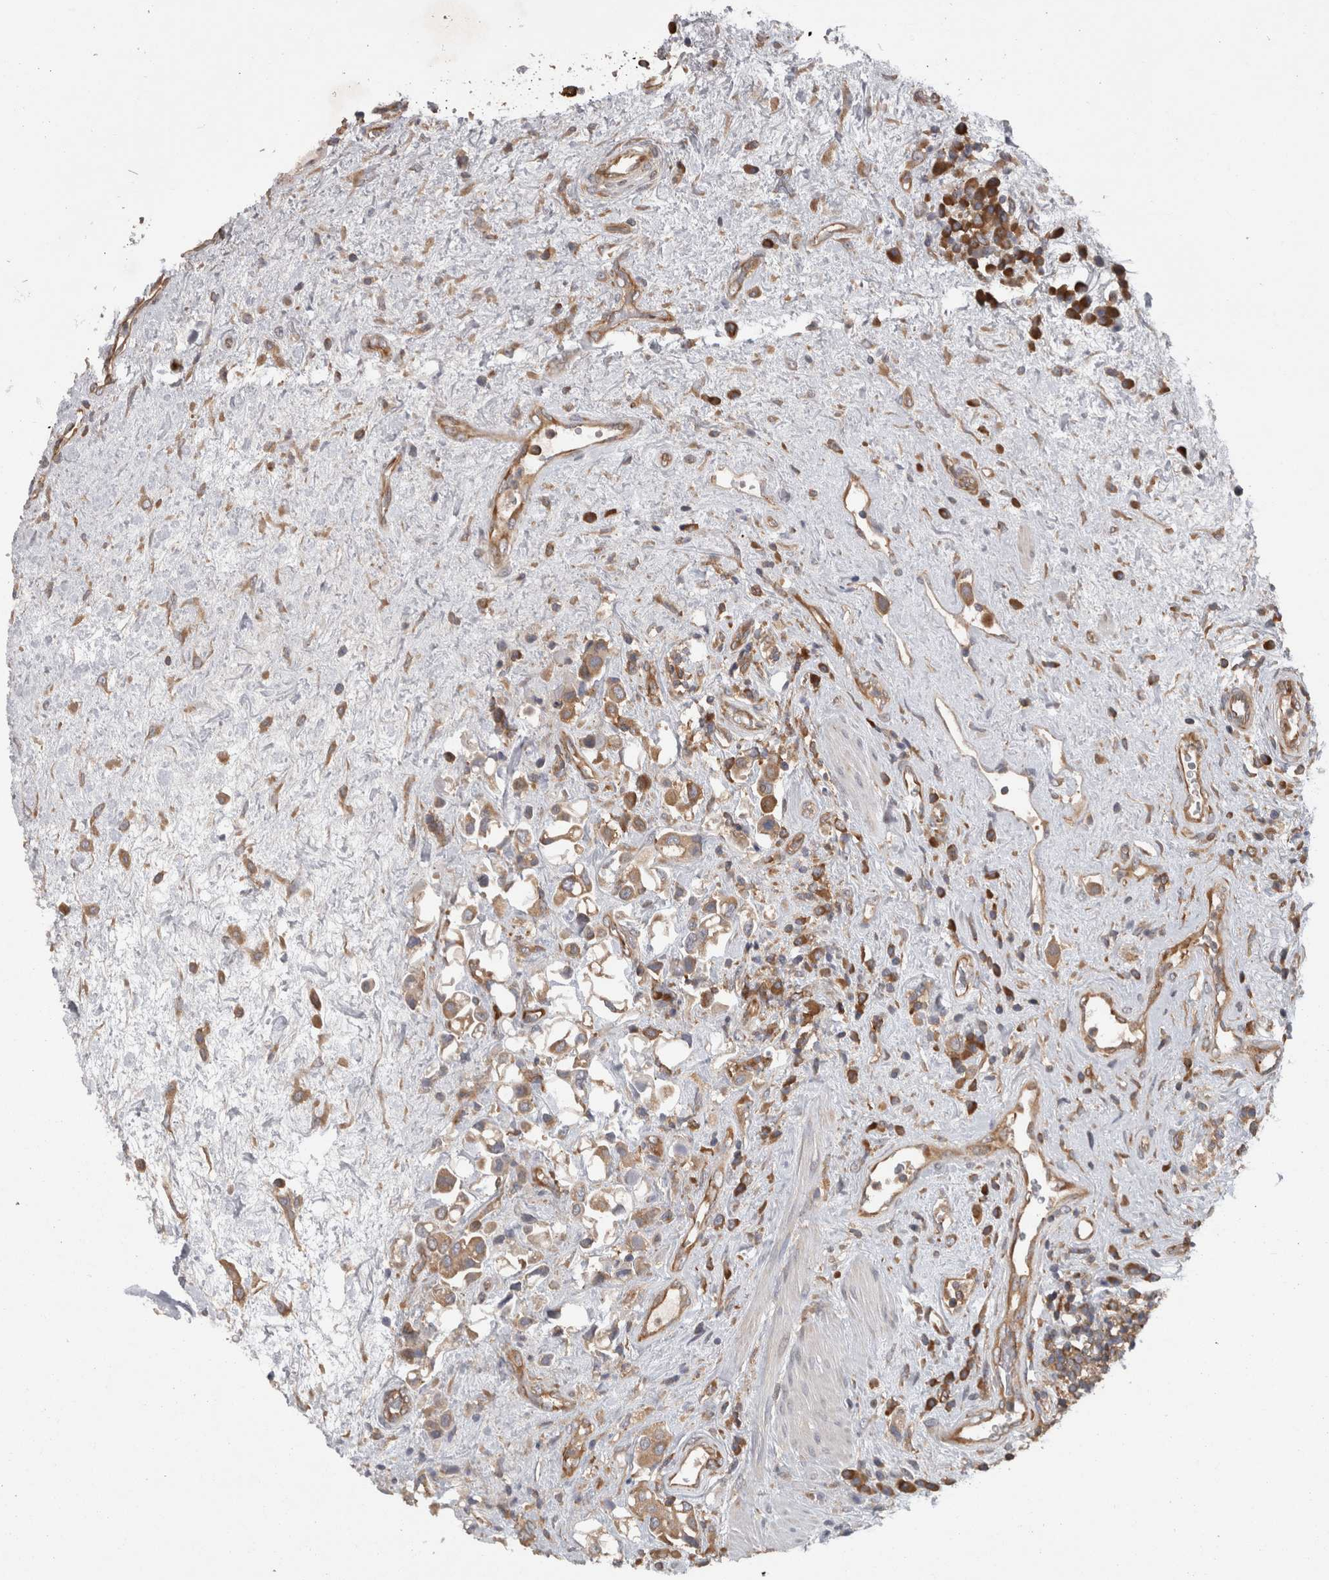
{"staining": {"intensity": "moderate", "quantity": ">75%", "location": "cytoplasmic/membranous"}, "tissue": "urothelial cancer", "cell_type": "Tumor cells", "image_type": "cancer", "snomed": [{"axis": "morphology", "description": "Urothelial carcinoma, High grade"}, {"axis": "topography", "description": "Urinary bladder"}], "caption": "This micrograph shows urothelial cancer stained with IHC to label a protein in brown. The cytoplasmic/membranous of tumor cells show moderate positivity for the protein. Nuclei are counter-stained blue.", "gene": "SMCR8", "patient": {"sex": "male", "age": 50}}